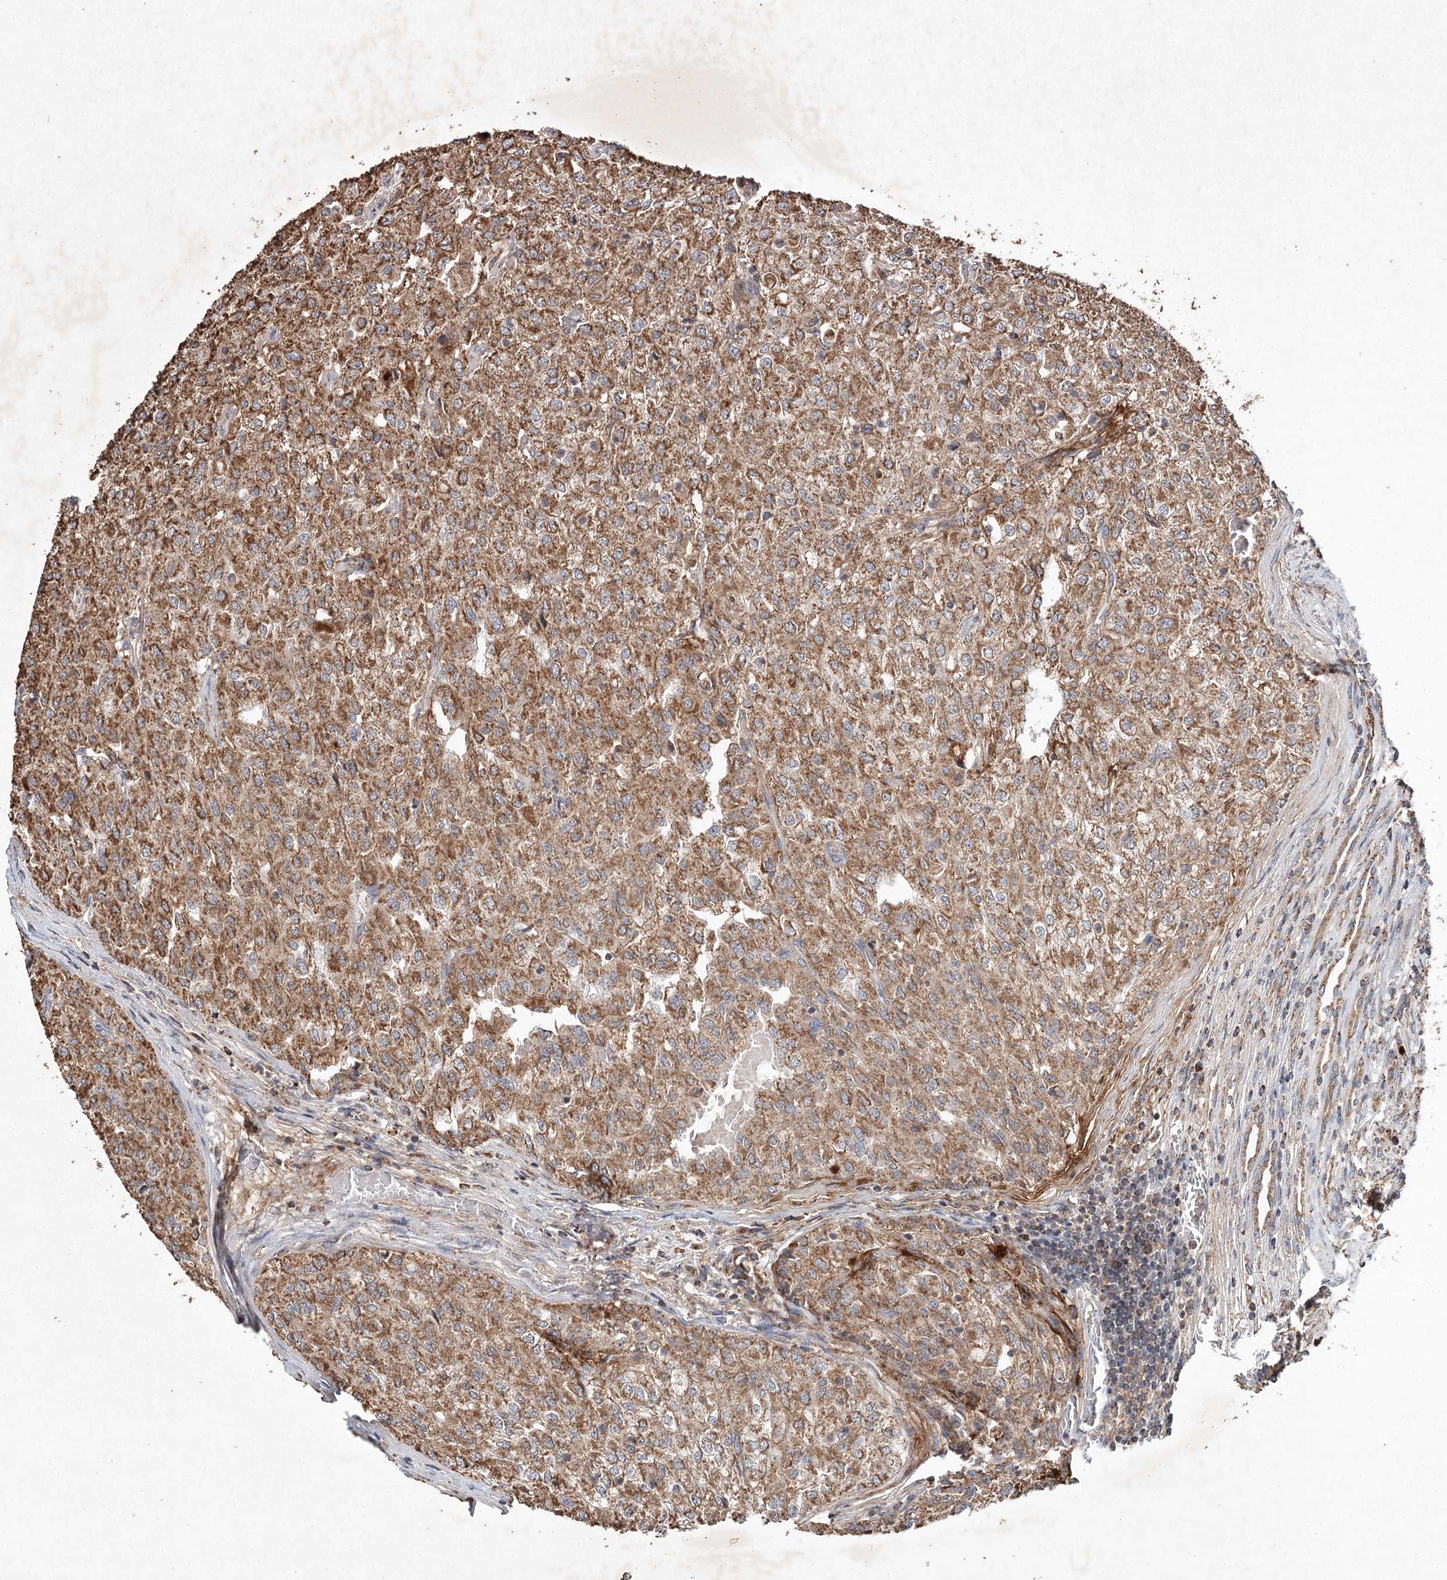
{"staining": {"intensity": "moderate", "quantity": ">75%", "location": "cytoplasmic/membranous"}, "tissue": "renal cancer", "cell_type": "Tumor cells", "image_type": "cancer", "snomed": [{"axis": "morphology", "description": "Adenocarcinoma, NOS"}, {"axis": "topography", "description": "Kidney"}], "caption": "IHC image of neoplastic tissue: human renal cancer stained using immunohistochemistry (IHC) displays medium levels of moderate protein expression localized specifically in the cytoplasmic/membranous of tumor cells, appearing as a cytoplasmic/membranous brown color.", "gene": "PIK3CB", "patient": {"sex": "female", "age": 54}}